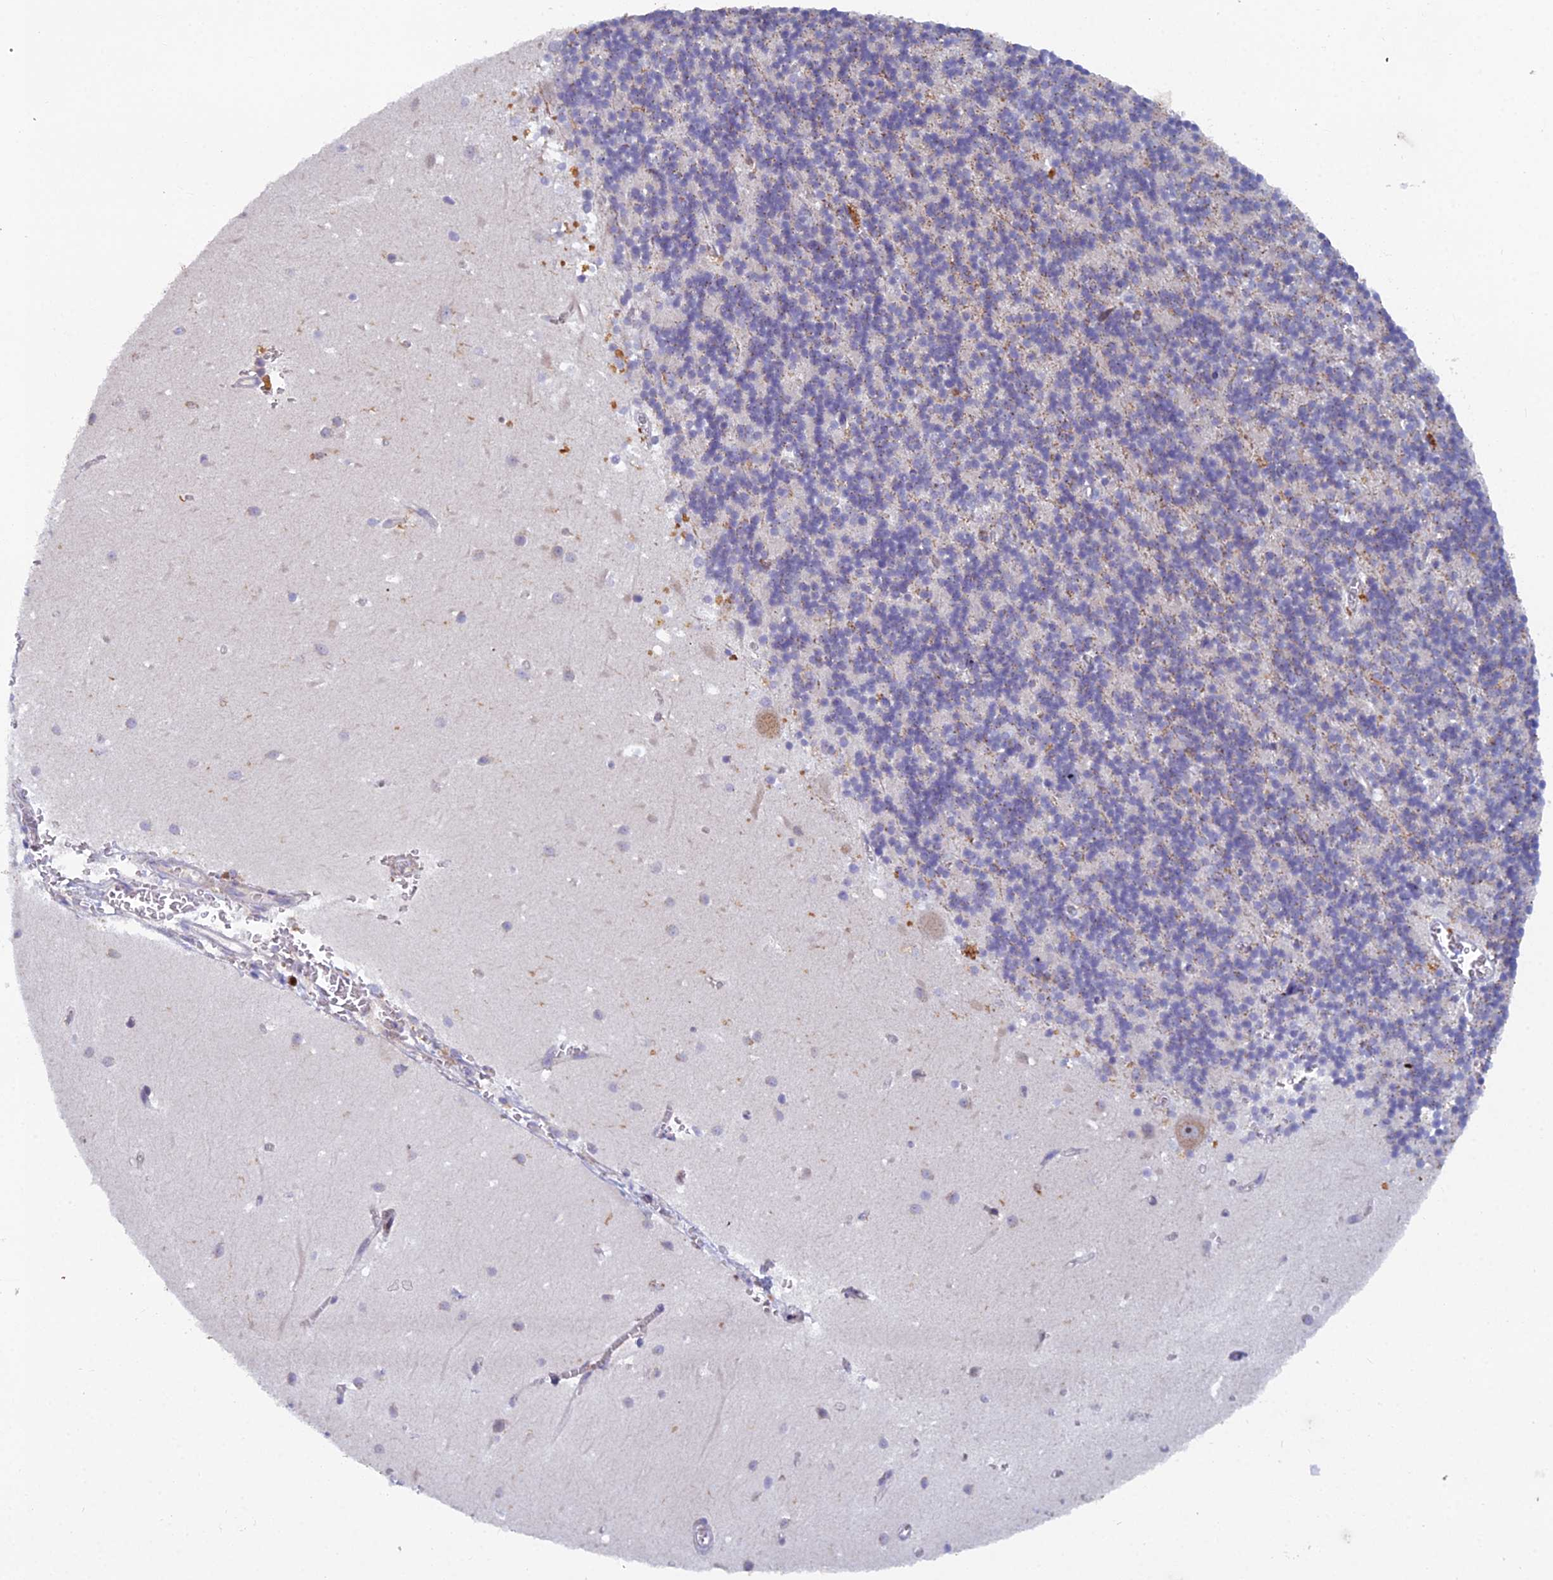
{"staining": {"intensity": "negative", "quantity": "none", "location": "none"}, "tissue": "cerebellum", "cell_type": "Cells in granular layer", "image_type": "normal", "snomed": [{"axis": "morphology", "description": "Normal tissue, NOS"}, {"axis": "topography", "description": "Cerebellum"}], "caption": "Immunohistochemistry image of benign cerebellum: human cerebellum stained with DAB (3,3'-diaminobenzidine) shows no significant protein expression in cells in granular layer. (DAB immunohistochemistry (IHC) visualized using brightfield microscopy, high magnification).", "gene": "B9D2", "patient": {"sex": "male", "age": 54}}